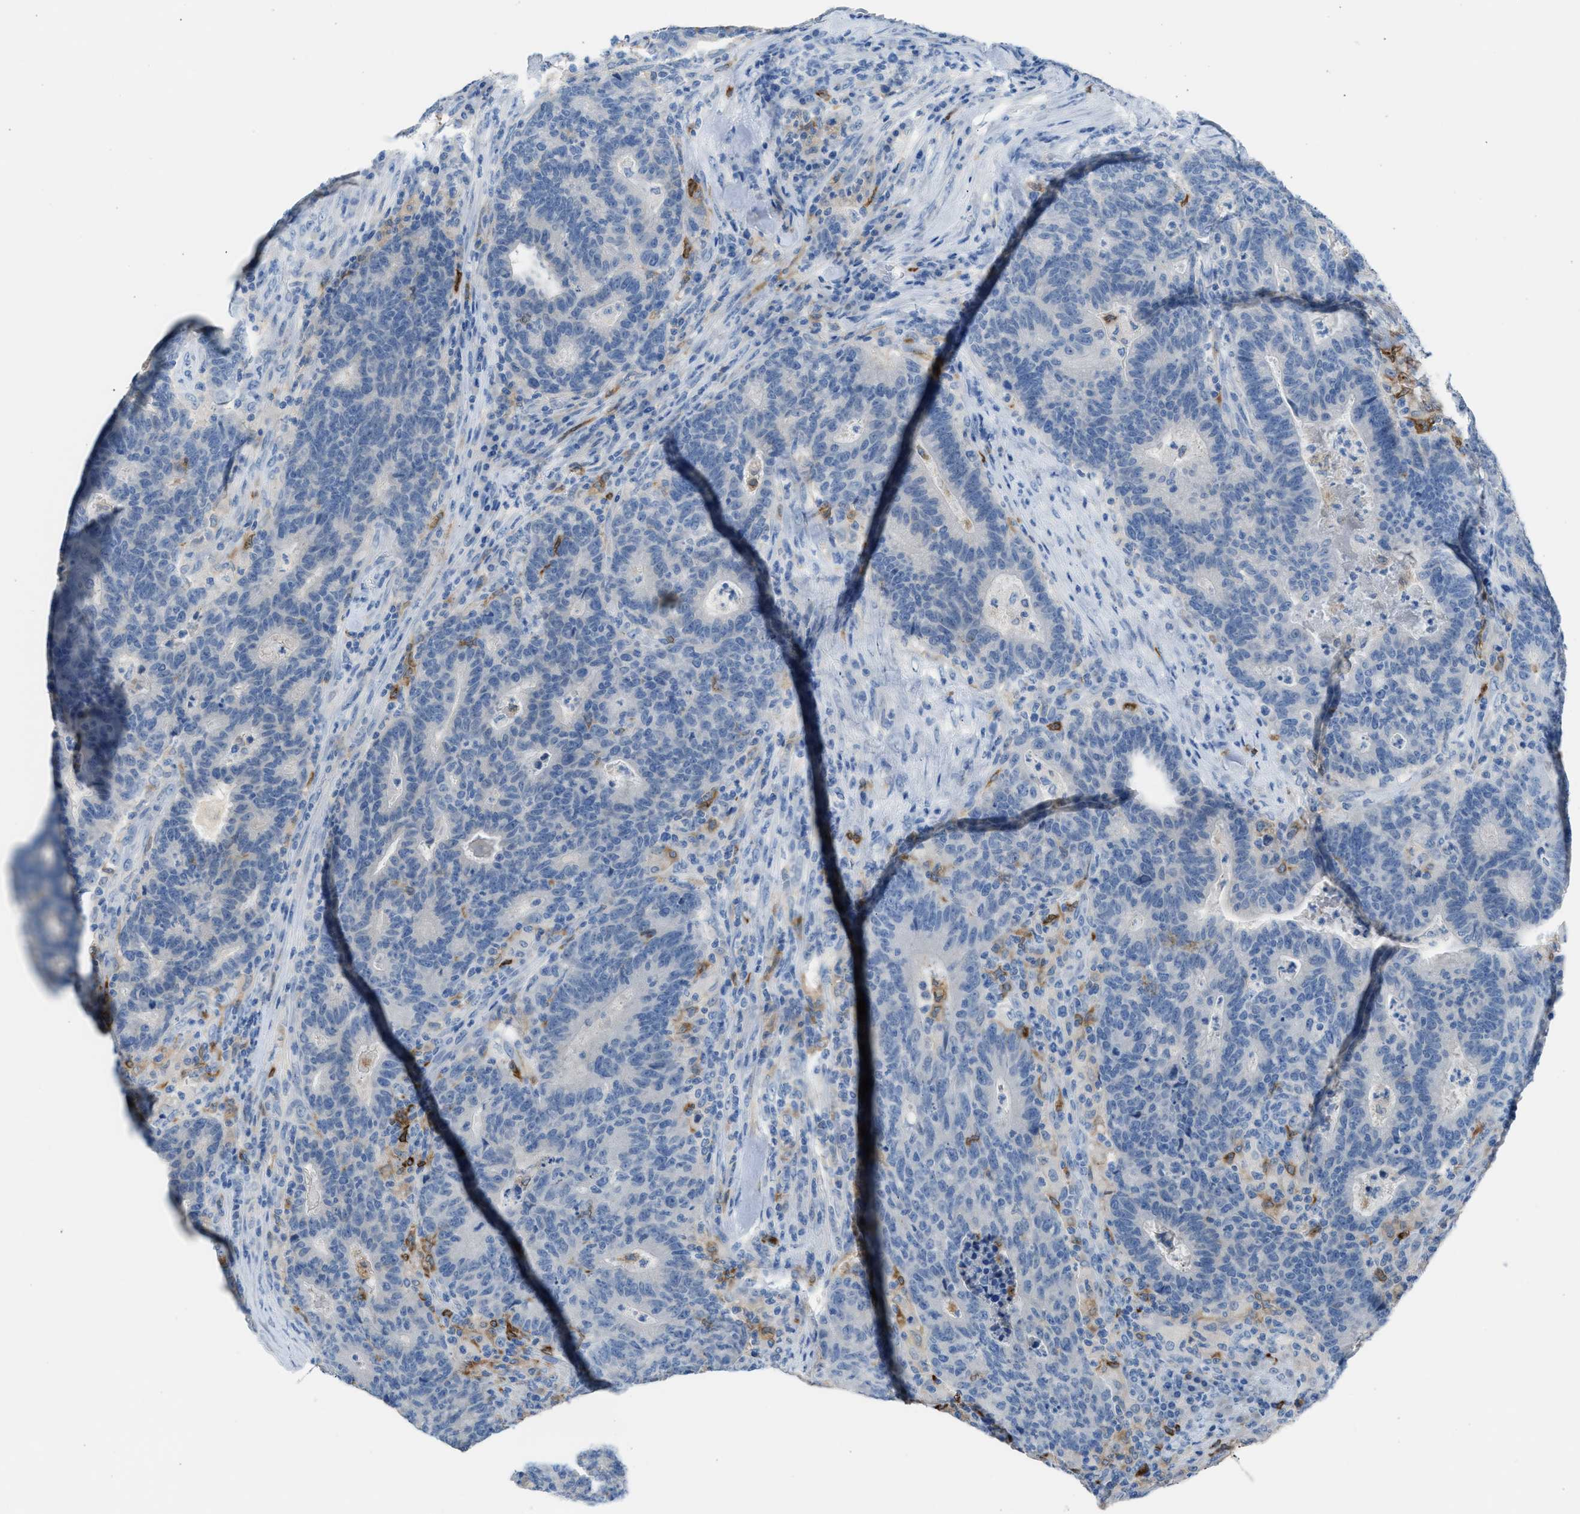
{"staining": {"intensity": "negative", "quantity": "none", "location": "none"}, "tissue": "colorectal cancer", "cell_type": "Tumor cells", "image_type": "cancer", "snomed": [{"axis": "morphology", "description": "Adenocarcinoma, NOS"}, {"axis": "topography", "description": "Colon"}], "caption": "Histopathology image shows no significant protein staining in tumor cells of colorectal adenocarcinoma.", "gene": "CLEC10A", "patient": {"sex": "female", "age": 75}}